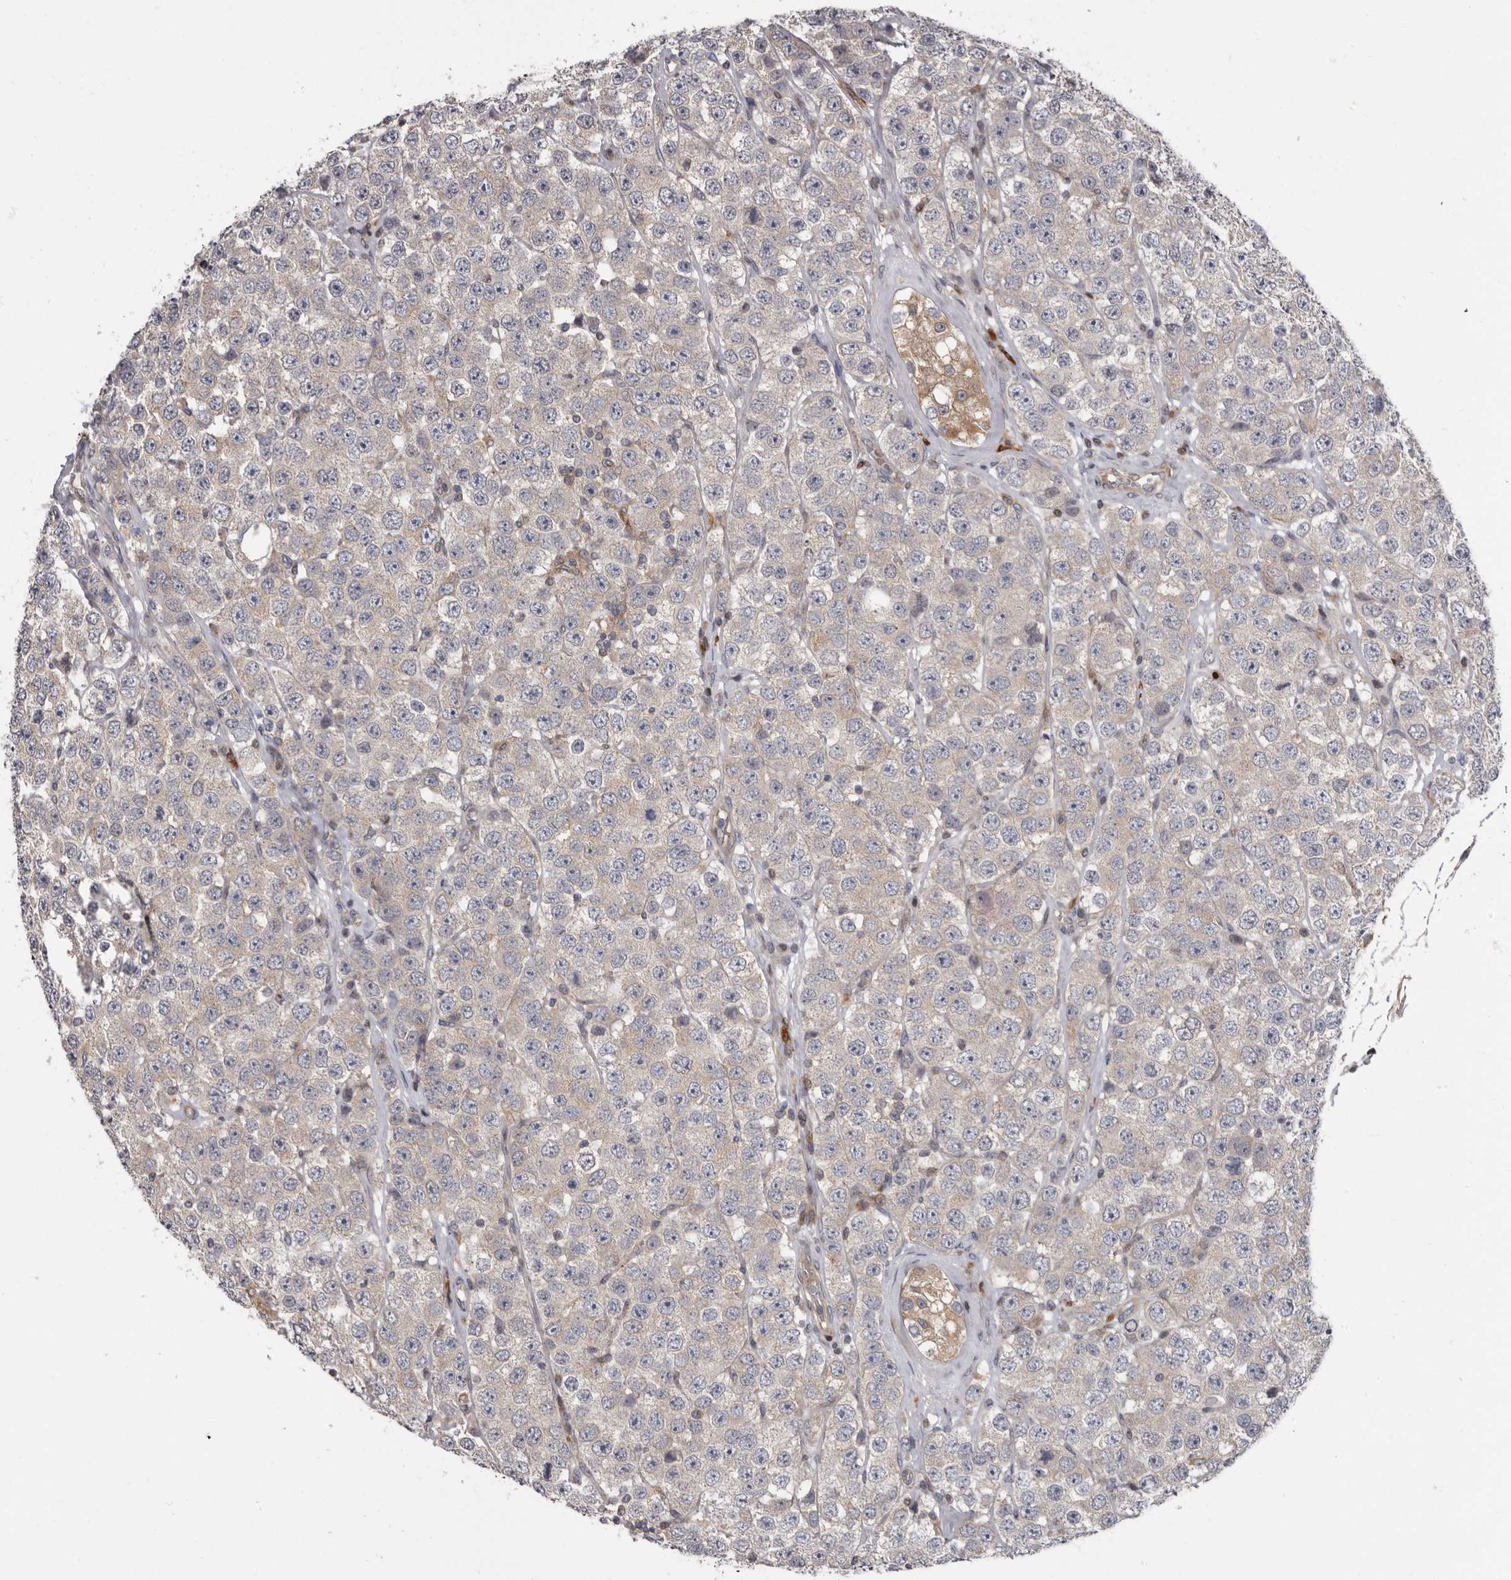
{"staining": {"intensity": "negative", "quantity": "none", "location": "none"}, "tissue": "testis cancer", "cell_type": "Tumor cells", "image_type": "cancer", "snomed": [{"axis": "morphology", "description": "Seminoma, NOS"}, {"axis": "topography", "description": "Testis"}], "caption": "Immunohistochemical staining of seminoma (testis) shows no significant positivity in tumor cells. (DAB (3,3'-diaminobenzidine) IHC visualized using brightfield microscopy, high magnification).", "gene": "FGFR4", "patient": {"sex": "male", "age": 28}}